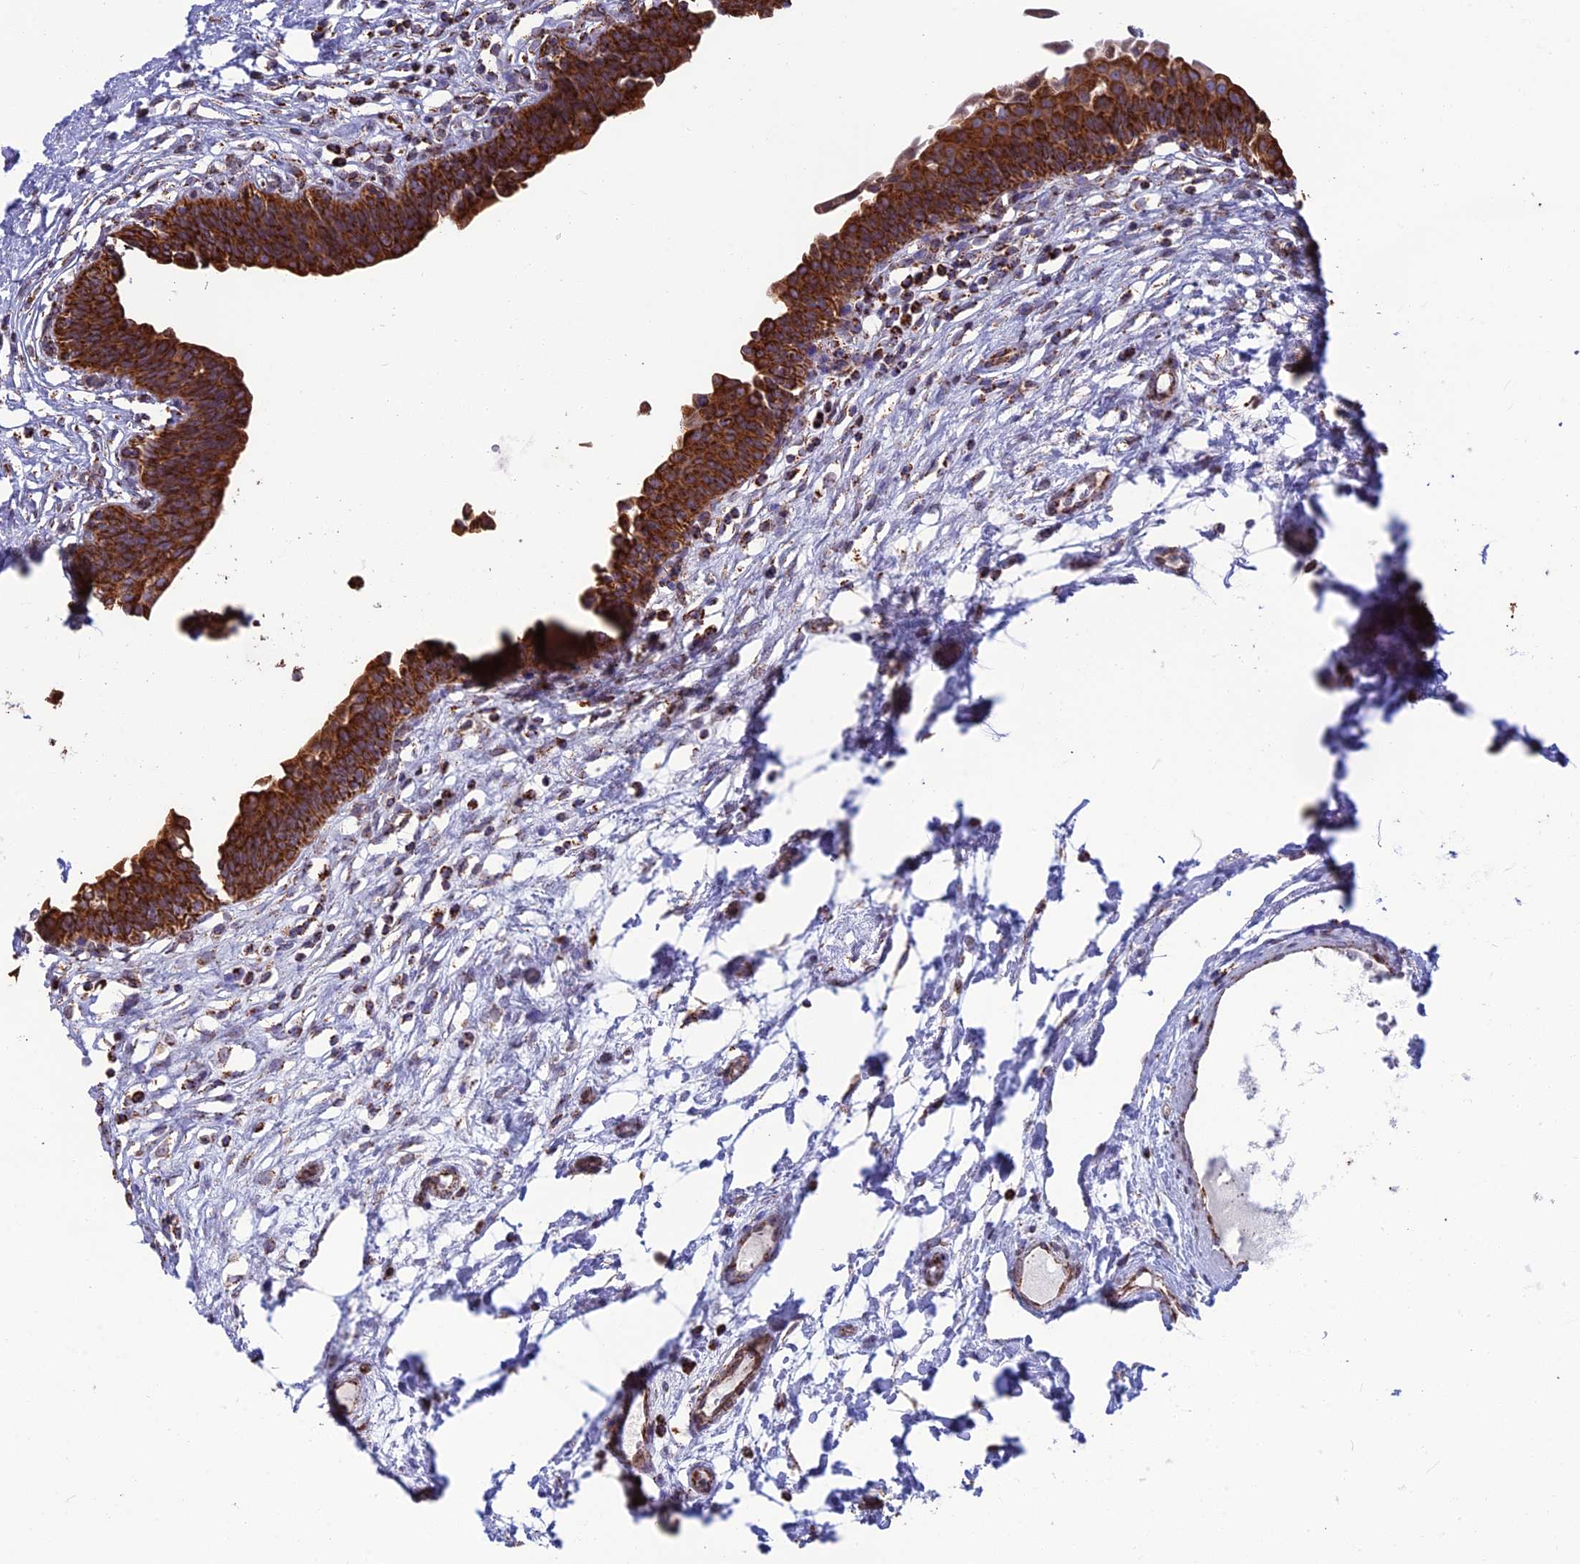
{"staining": {"intensity": "strong", "quantity": ">75%", "location": "cytoplasmic/membranous"}, "tissue": "urinary bladder", "cell_type": "Urothelial cells", "image_type": "normal", "snomed": [{"axis": "morphology", "description": "Normal tissue, NOS"}, {"axis": "topography", "description": "Urinary bladder"}], "caption": "Benign urinary bladder was stained to show a protein in brown. There is high levels of strong cytoplasmic/membranous positivity in about >75% of urothelial cells. (DAB IHC, brown staining for protein, blue staining for nuclei).", "gene": "CS", "patient": {"sex": "male", "age": 83}}